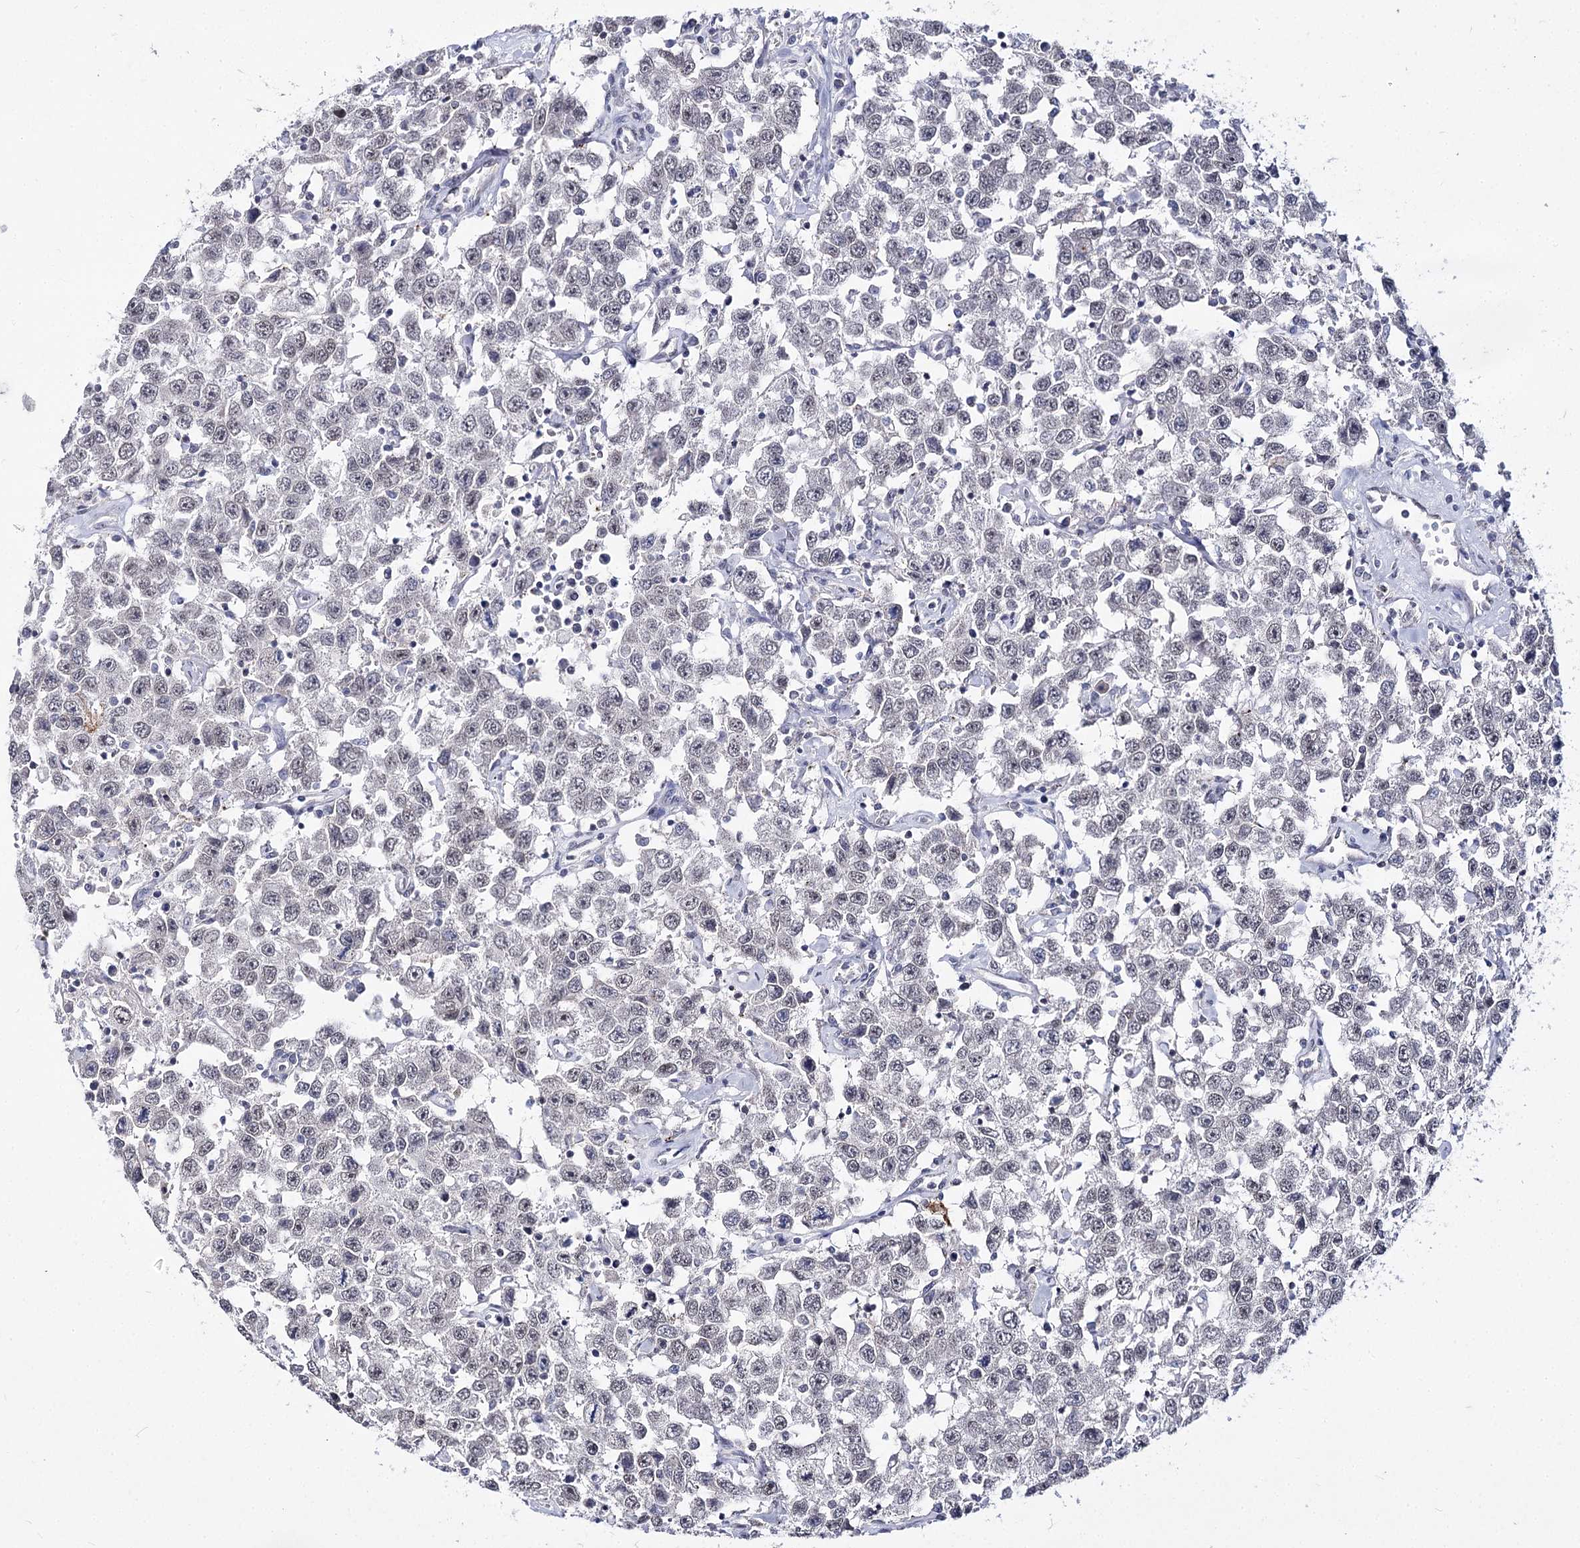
{"staining": {"intensity": "negative", "quantity": "none", "location": "none"}, "tissue": "testis cancer", "cell_type": "Tumor cells", "image_type": "cancer", "snomed": [{"axis": "morphology", "description": "Seminoma, NOS"}, {"axis": "topography", "description": "Testis"}], "caption": "Testis seminoma was stained to show a protein in brown. There is no significant staining in tumor cells.", "gene": "ATP10B", "patient": {"sex": "male", "age": 41}}